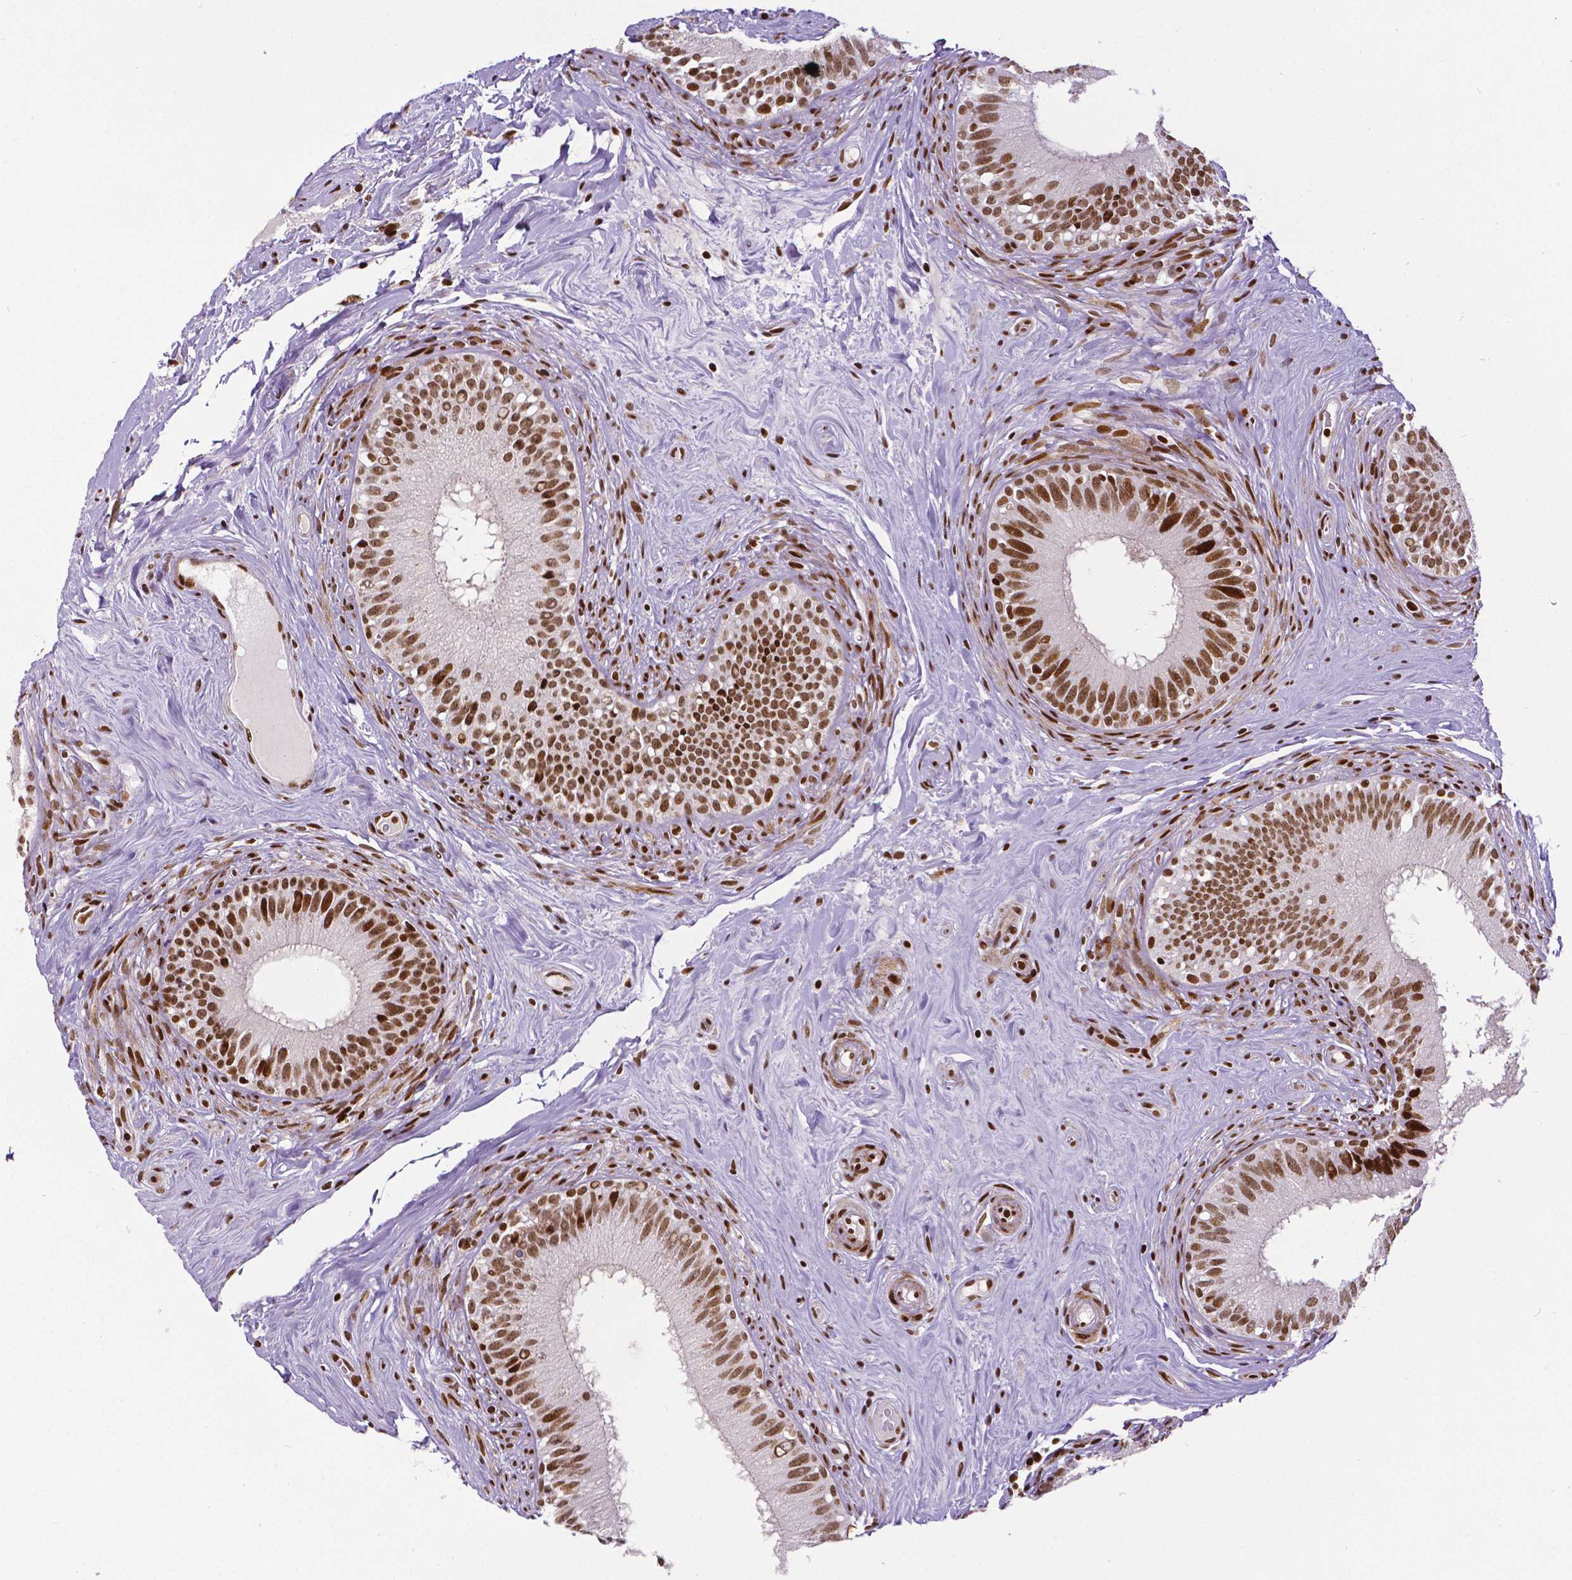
{"staining": {"intensity": "strong", "quantity": ">75%", "location": "nuclear"}, "tissue": "epididymis", "cell_type": "Glandular cells", "image_type": "normal", "snomed": [{"axis": "morphology", "description": "Normal tissue, NOS"}, {"axis": "topography", "description": "Epididymis"}], "caption": "Immunohistochemical staining of benign epididymis displays >75% levels of strong nuclear protein expression in about >75% of glandular cells.", "gene": "CTCF", "patient": {"sex": "male", "age": 59}}